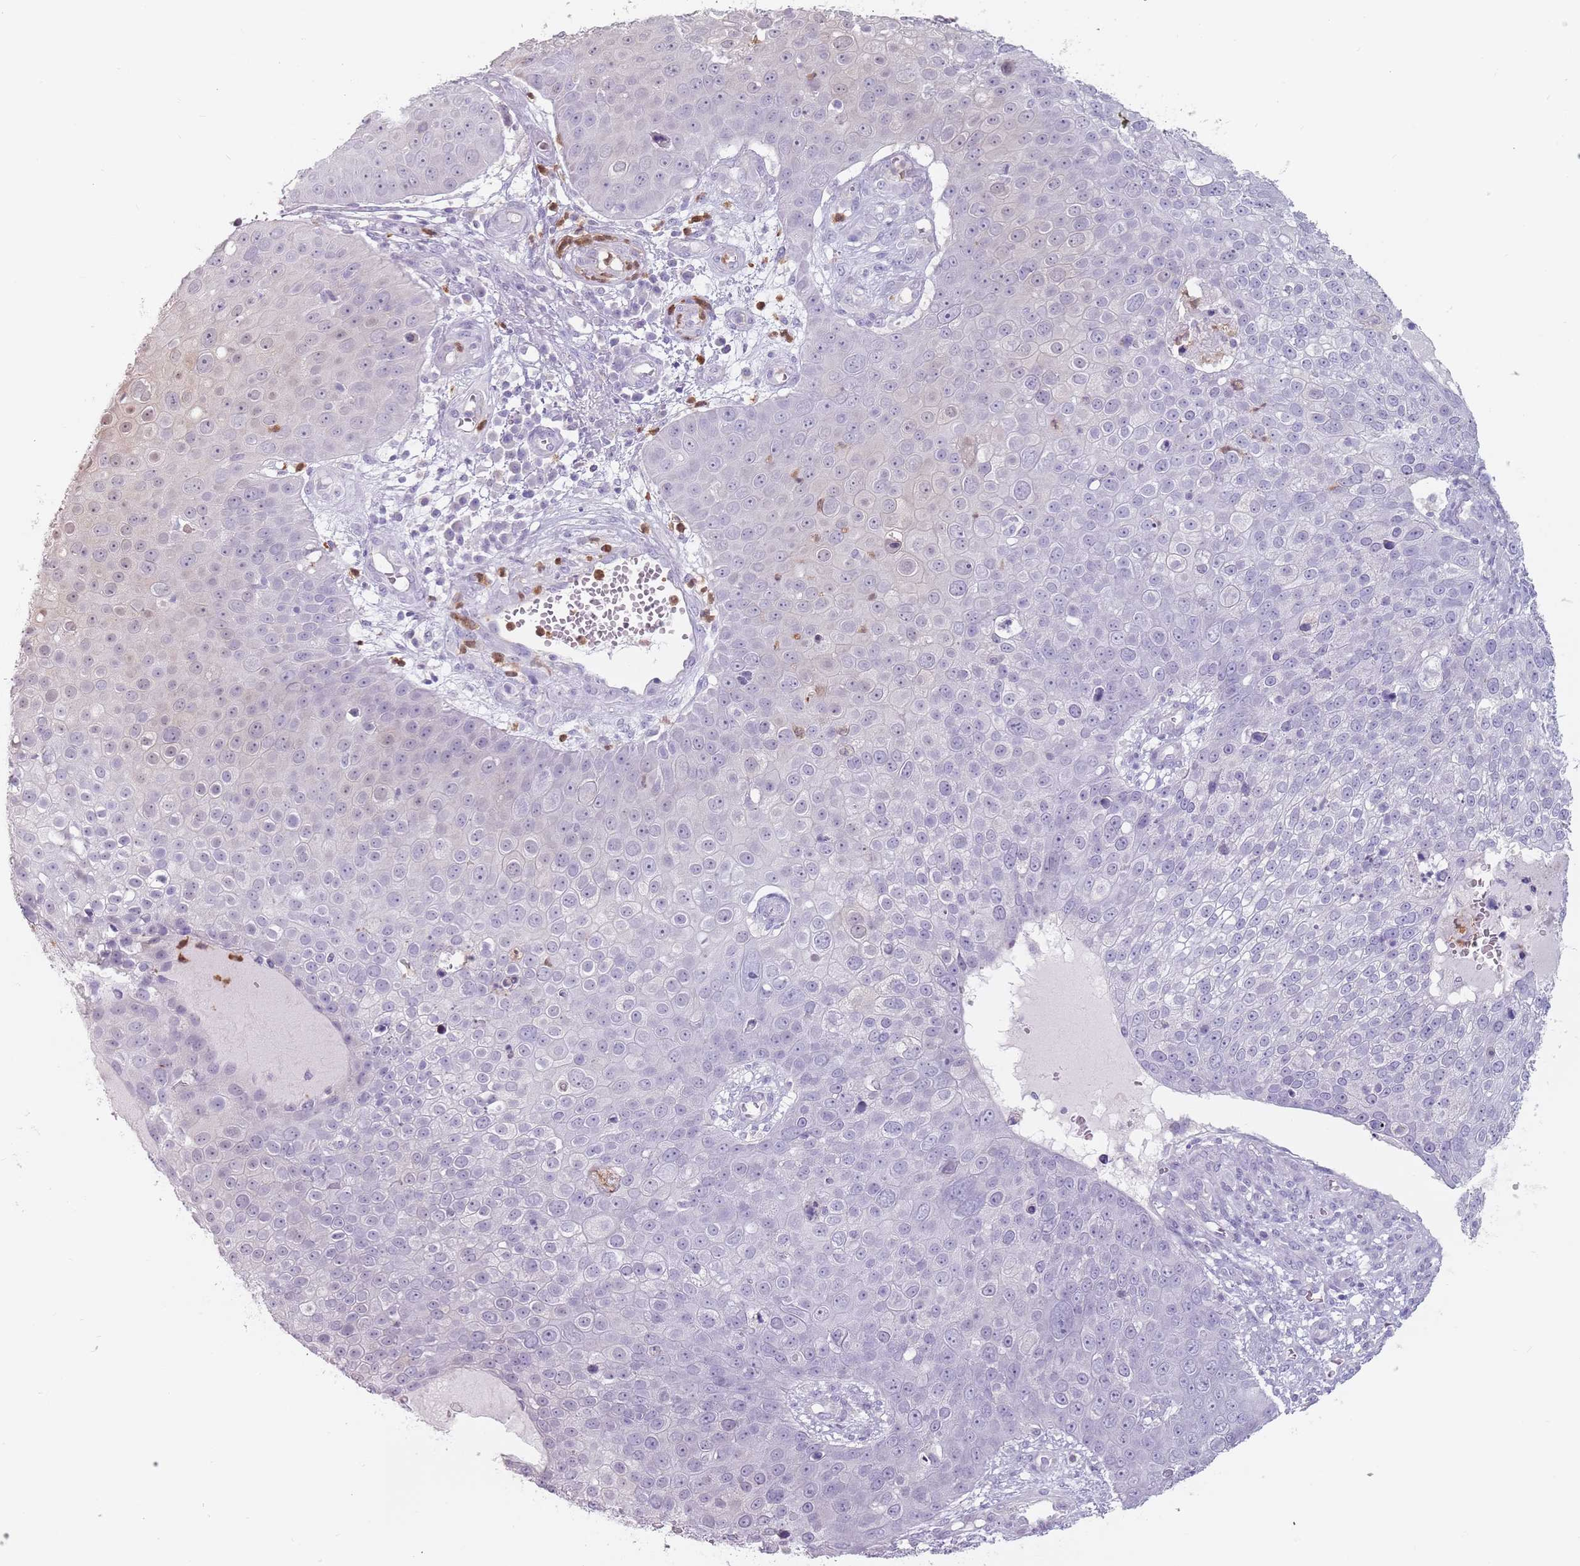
{"staining": {"intensity": "negative", "quantity": "none", "location": "none"}, "tissue": "skin cancer", "cell_type": "Tumor cells", "image_type": "cancer", "snomed": [{"axis": "morphology", "description": "Squamous cell carcinoma, NOS"}, {"axis": "topography", "description": "Skin"}], "caption": "A photomicrograph of skin squamous cell carcinoma stained for a protein demonstrates no brown staining in tumor cells. The staining is performed using DAB (3,3'-diaminobenzidine) brown chromogen with nuclei counter-stained in using hematoxylin.", "gene": "ZNF584", "patient": {"sex": "male", "age": 71}}